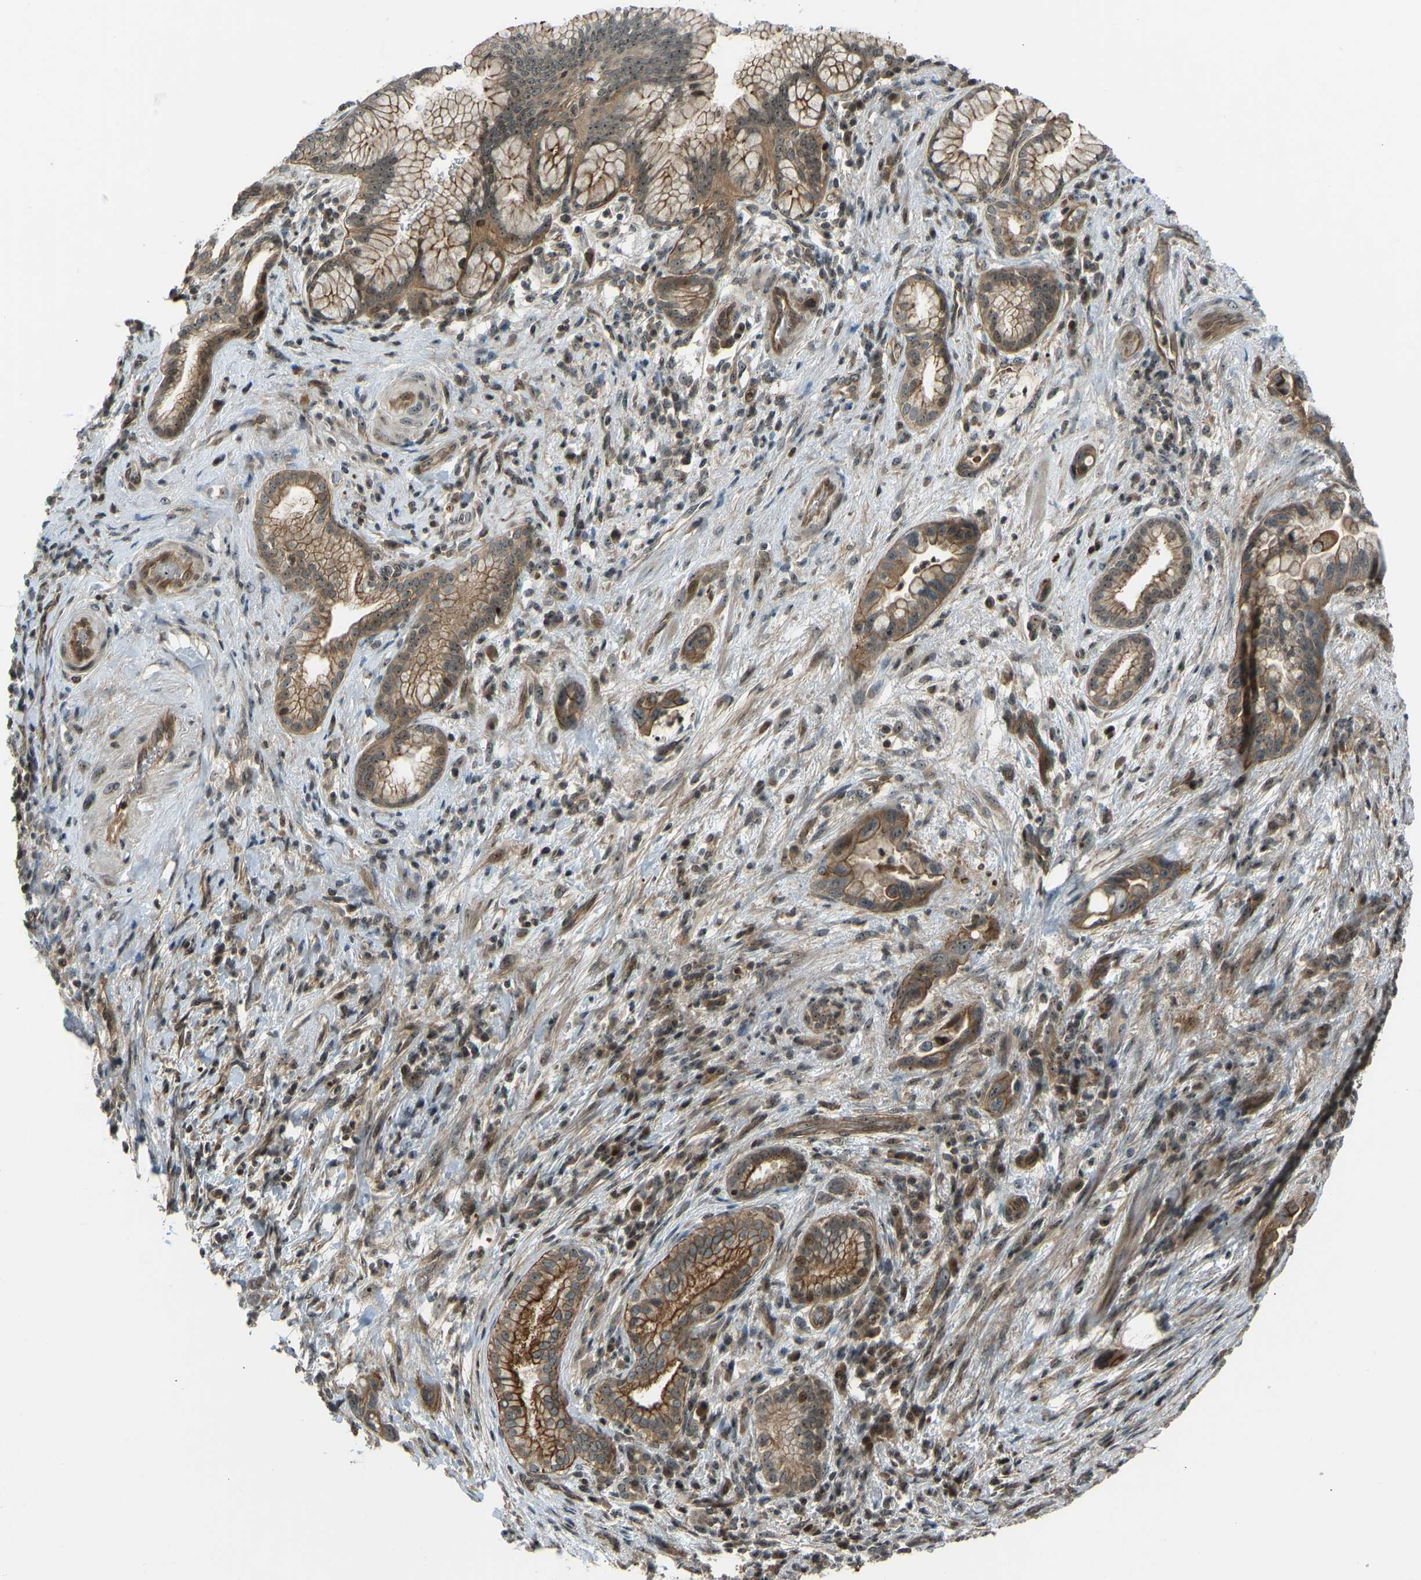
{"staining": {"intensity": "strong", "quantity": ">75%", "location": "cytoplasmic/membranous"}, "tissue": "pancreatic cancer", "cell_type": "Tumor cells", "image_type": "cancer", "snomed": [{"axis": "morphology", "description": "Adenocarcinoma, NOS"}, {"axis": "topography", "description": "Pancreas"}], "caption": "Brown immunohistochemical staining in human pancreatic adenocarcinoma shows strong cytoplasmic/membranous staining in approximately >75% of tumor cells. The staining was performed using DAB, with brown indicating positive protein expression. Nuclei are stained blue with hematoxylin.", "gene": "SVOPL", "patient": {"sex": "female", "age": 70}}